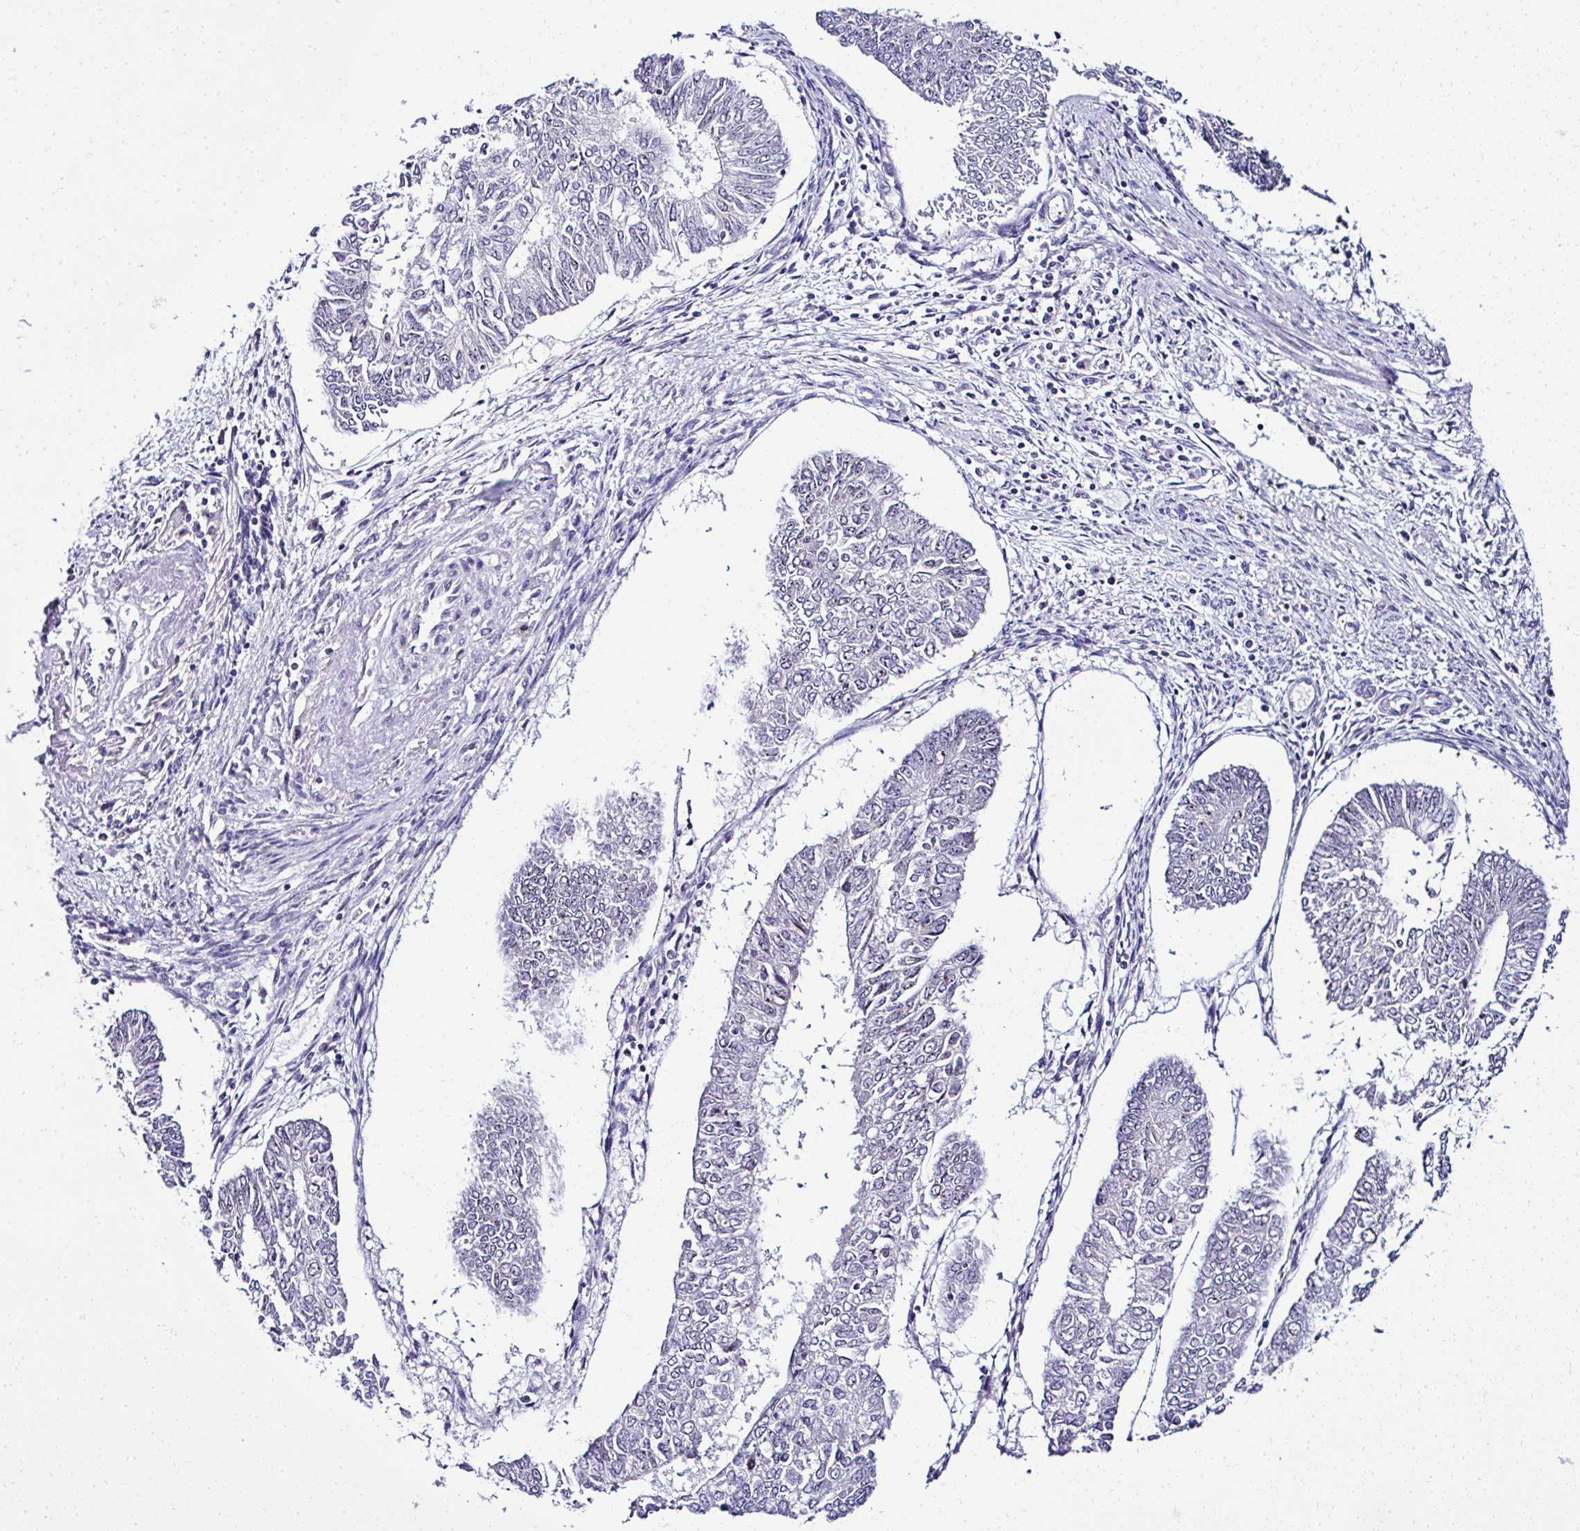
{"staining": {"intensity": "negative", "quantity": "none", "location": "none"}, "tissue": "endometrial cancer", "cell_type": "Tumor cells", "image_type": "cancer", "snomed": [{"axis": "morphology", "description": "Adenocarcinoma, NOS"}, {"axis": "topography", "description": "Endometrium"}], "caption": "An immunohistochemistry (IHC) histopathology image of adenocarcinoma (endometrial) is shown. There is no staining in tumor cells of adenocarcinoma (endometrial). The staining was performed using DAB (3,3'-diaminobenzidine) to visualize the protein expression in brown, while the nuclei were stained in blue with hematoxylin (Magnification: 20x).", "gene": "CEP72", "patient": {"sex": "female", "age": 68}}